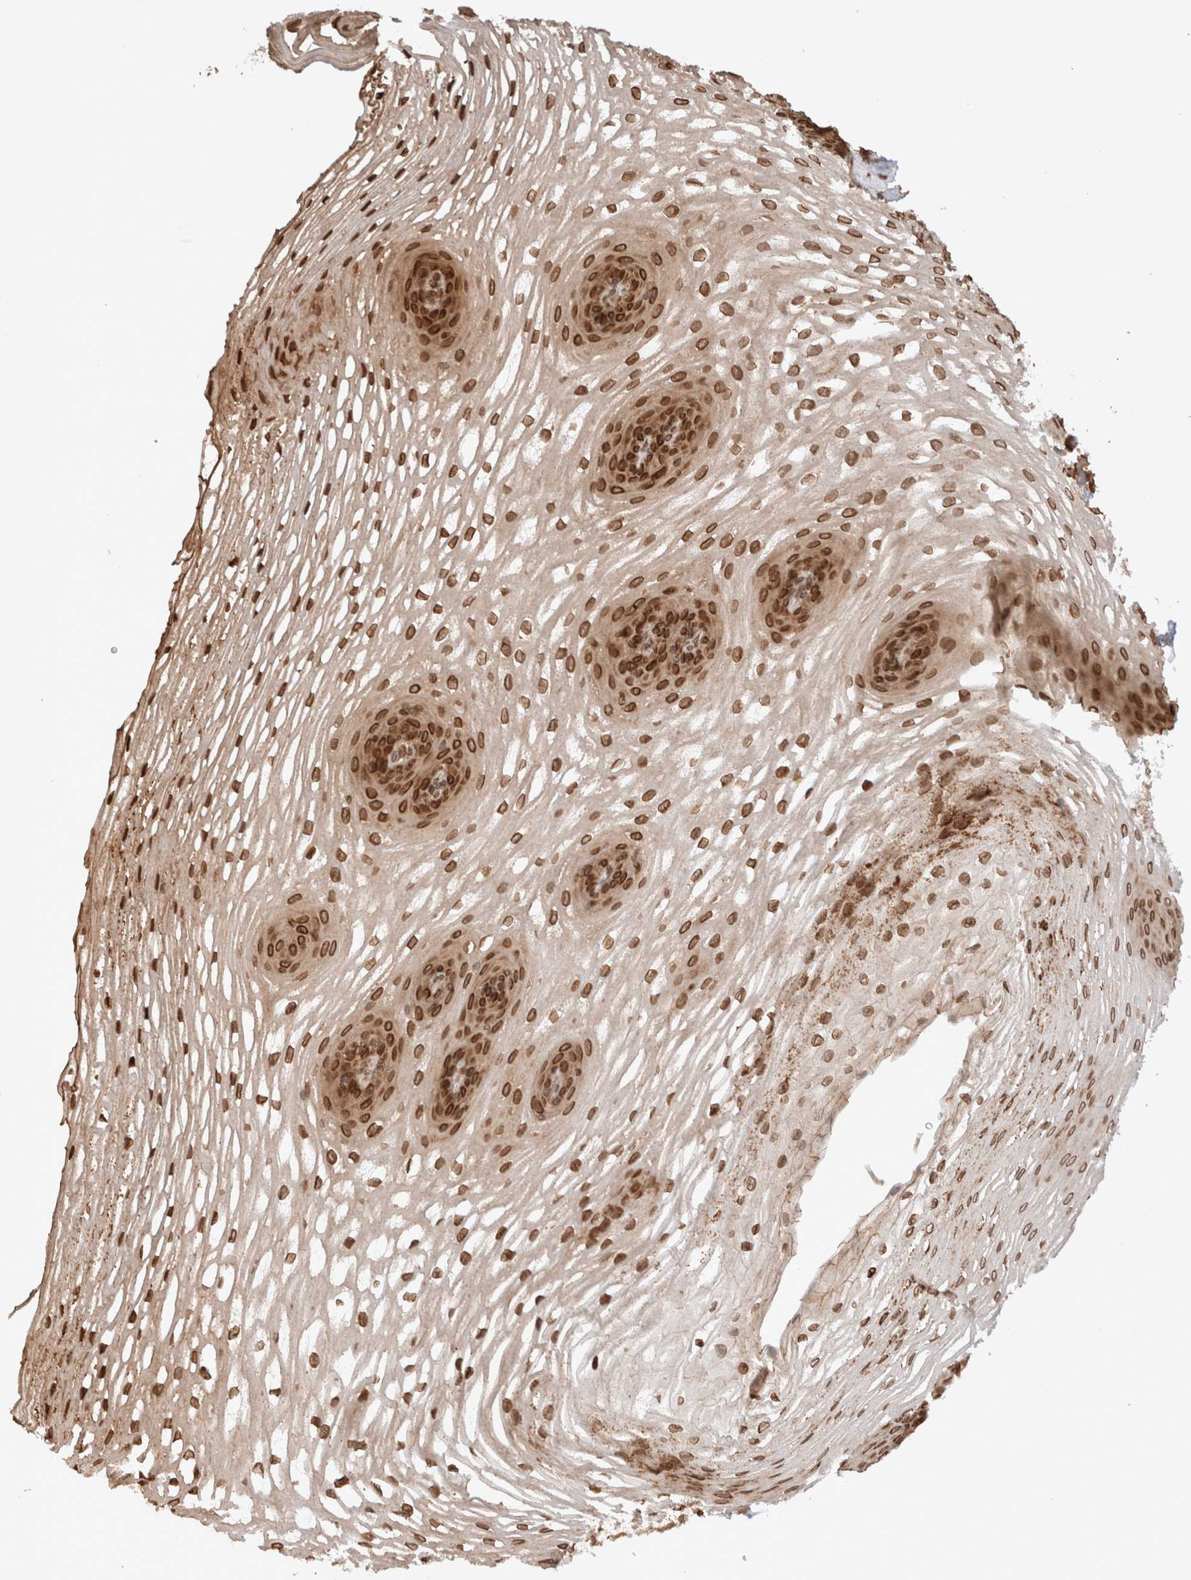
{"staining": {"intensity": "moderate", "quantity": ">75%", "location": "cytoplasmic/membranous,nuclear"}, "tissue": "esophagus", "cell_type": "Squamous epithelial cells", "image_type": "normal", "snomed": [{"axis": "morphology", "description": "Normal tissue, NOS"}, {"axis": "topography", "description": "Esophagus"}], "caption": "An immunohistochemistry histopathology image of unremarkable tissue is shown. Protein staining in brown highlights moderate cytoplasmic/membranous,nuclear positivity in esophagus within squamous epithelial cells.", "gene": "TPR", "patient": {"sex": "female", "age": 66}}